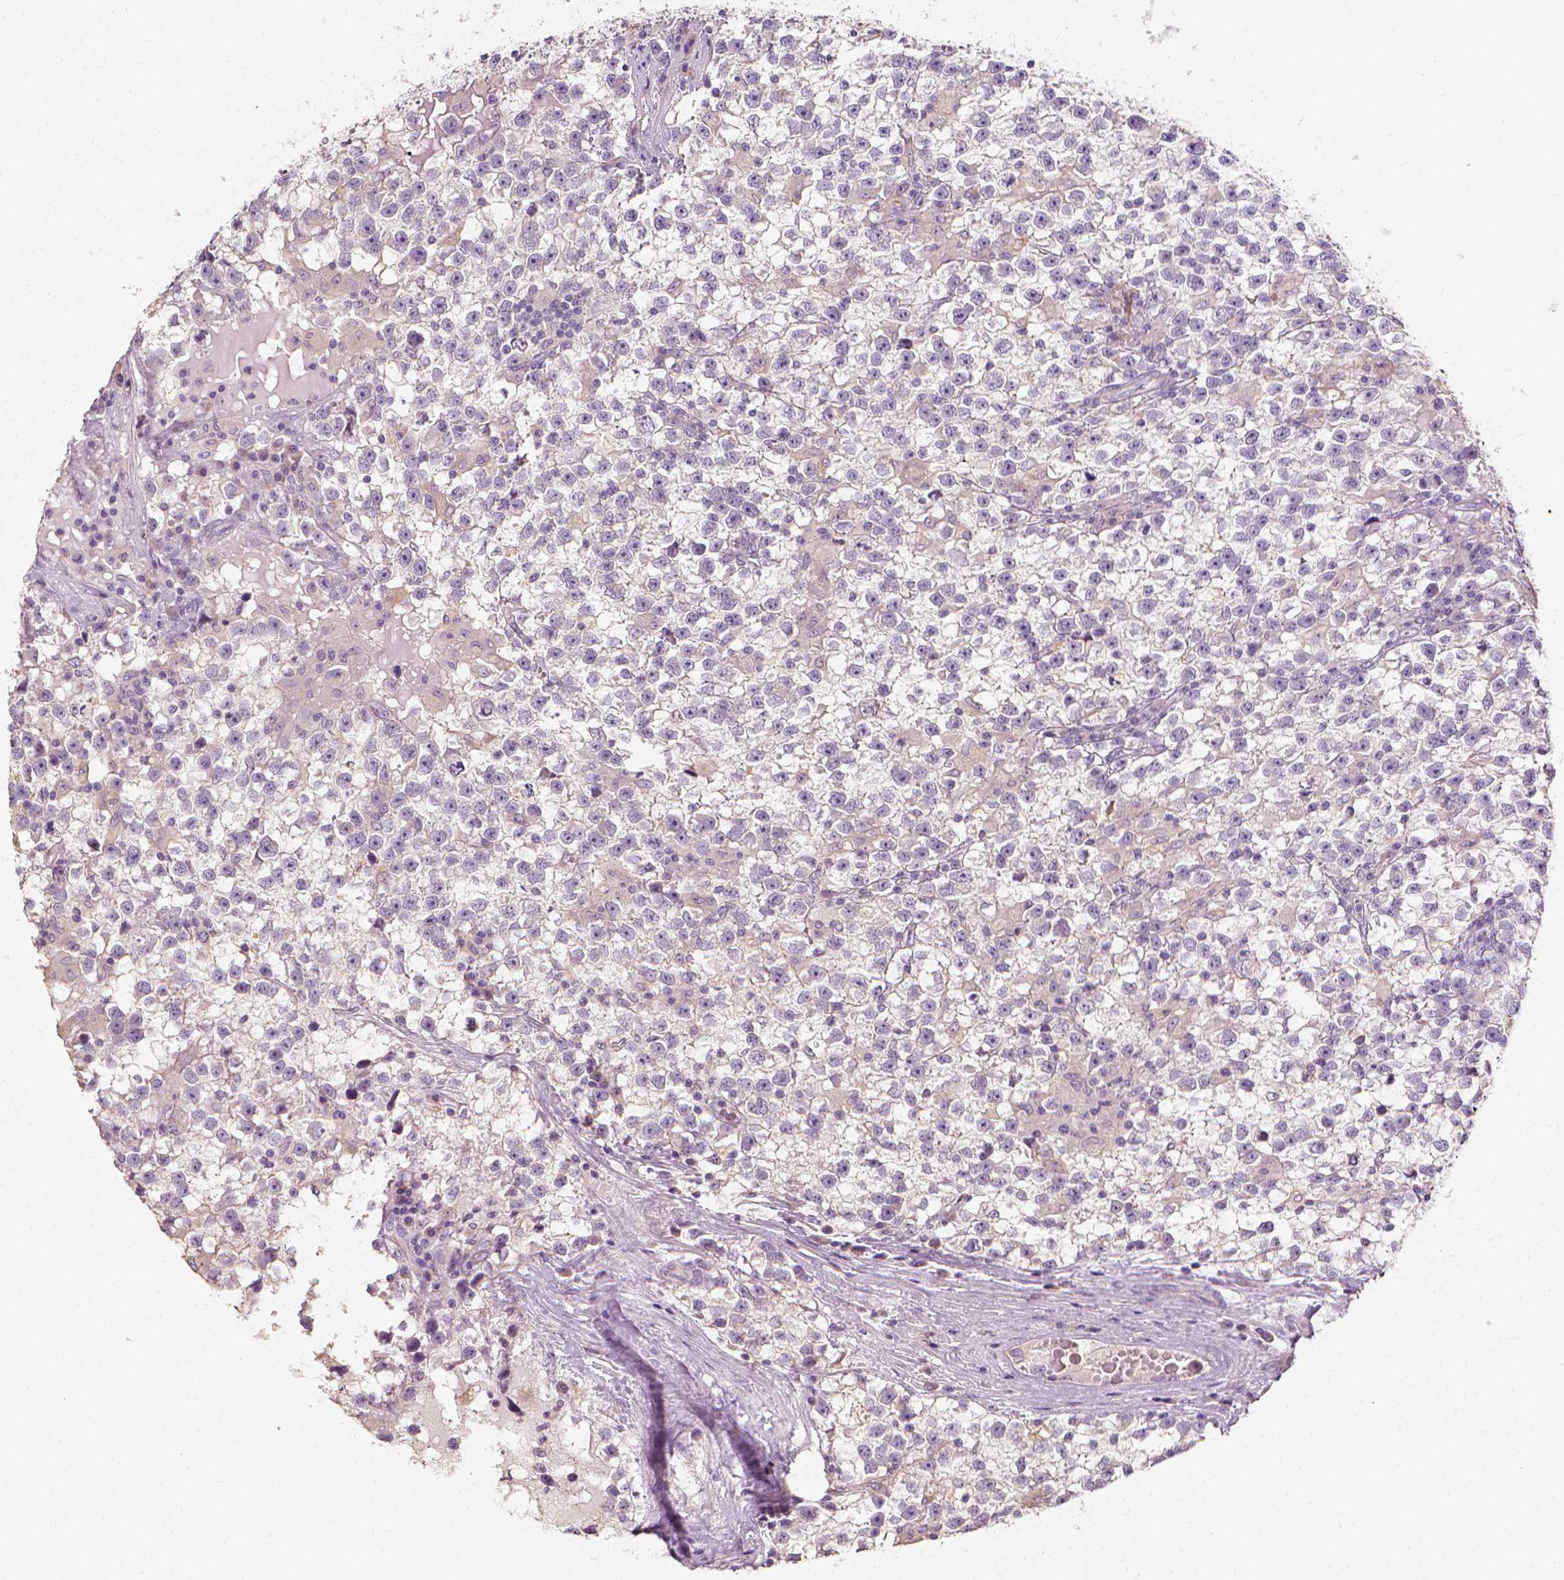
{"staining": {"intensity": "negative", "quantity": "none", "location": "none"}, "tissue": "testis cancer", "cell_type": "Tumor cells", "image_type": "cancer", "snomed": [{"axis": "morphology", "description": "Seminoma, NOS"}, {"axis": "topography", "description": "Testis"}], "caption": "This is an immunohistochemistry (IHC) image of testis seminoma. There is no expression in tumor cells.", "gene": "DHCR24", "patient": {"sex": "male", "age": 31}}